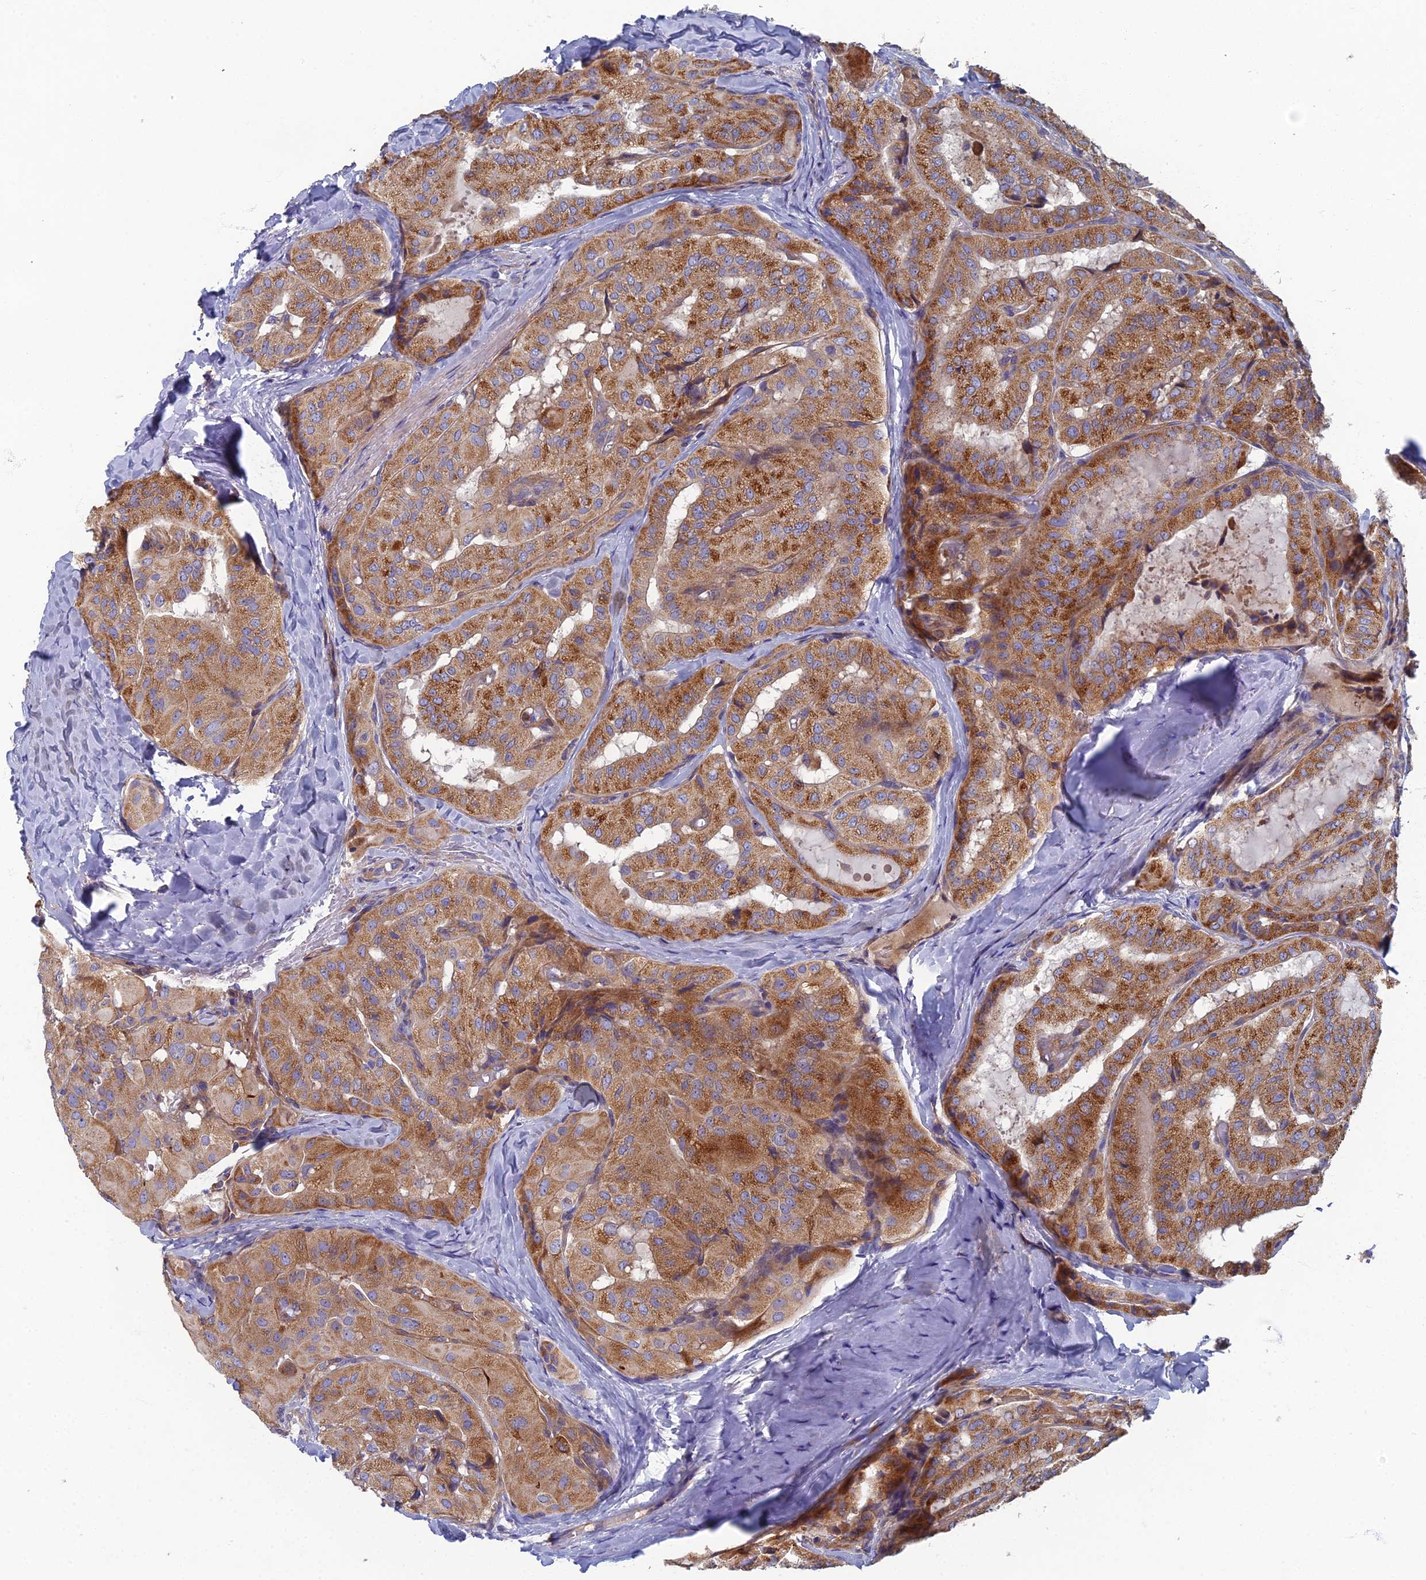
{"staining": {"intensity": "moderate", "quantity": ">75%", "location": "cytoplasmic/membranous"}, "tissue": "thyroid cancer", "cell_type": "Tumor cells", "image_type": "cancer", "snomed": [{"axis": "morphology", "description": "Normal tissue, NOS"}, {"axis": "morphology", "description": "Papillary adenocarcinoma, NOS"}, {"axis": "topography", "description": "Thyroid gland"}], "caption": "A micrograph showing moderate cytoplasmic/membranous expression in approximately >75% of tumor cells in thyroid cancer, as visualized by brown immunohistochemical staining.", "gene": "RNASEK", "patient": {"sex": "female", "age": 59}}